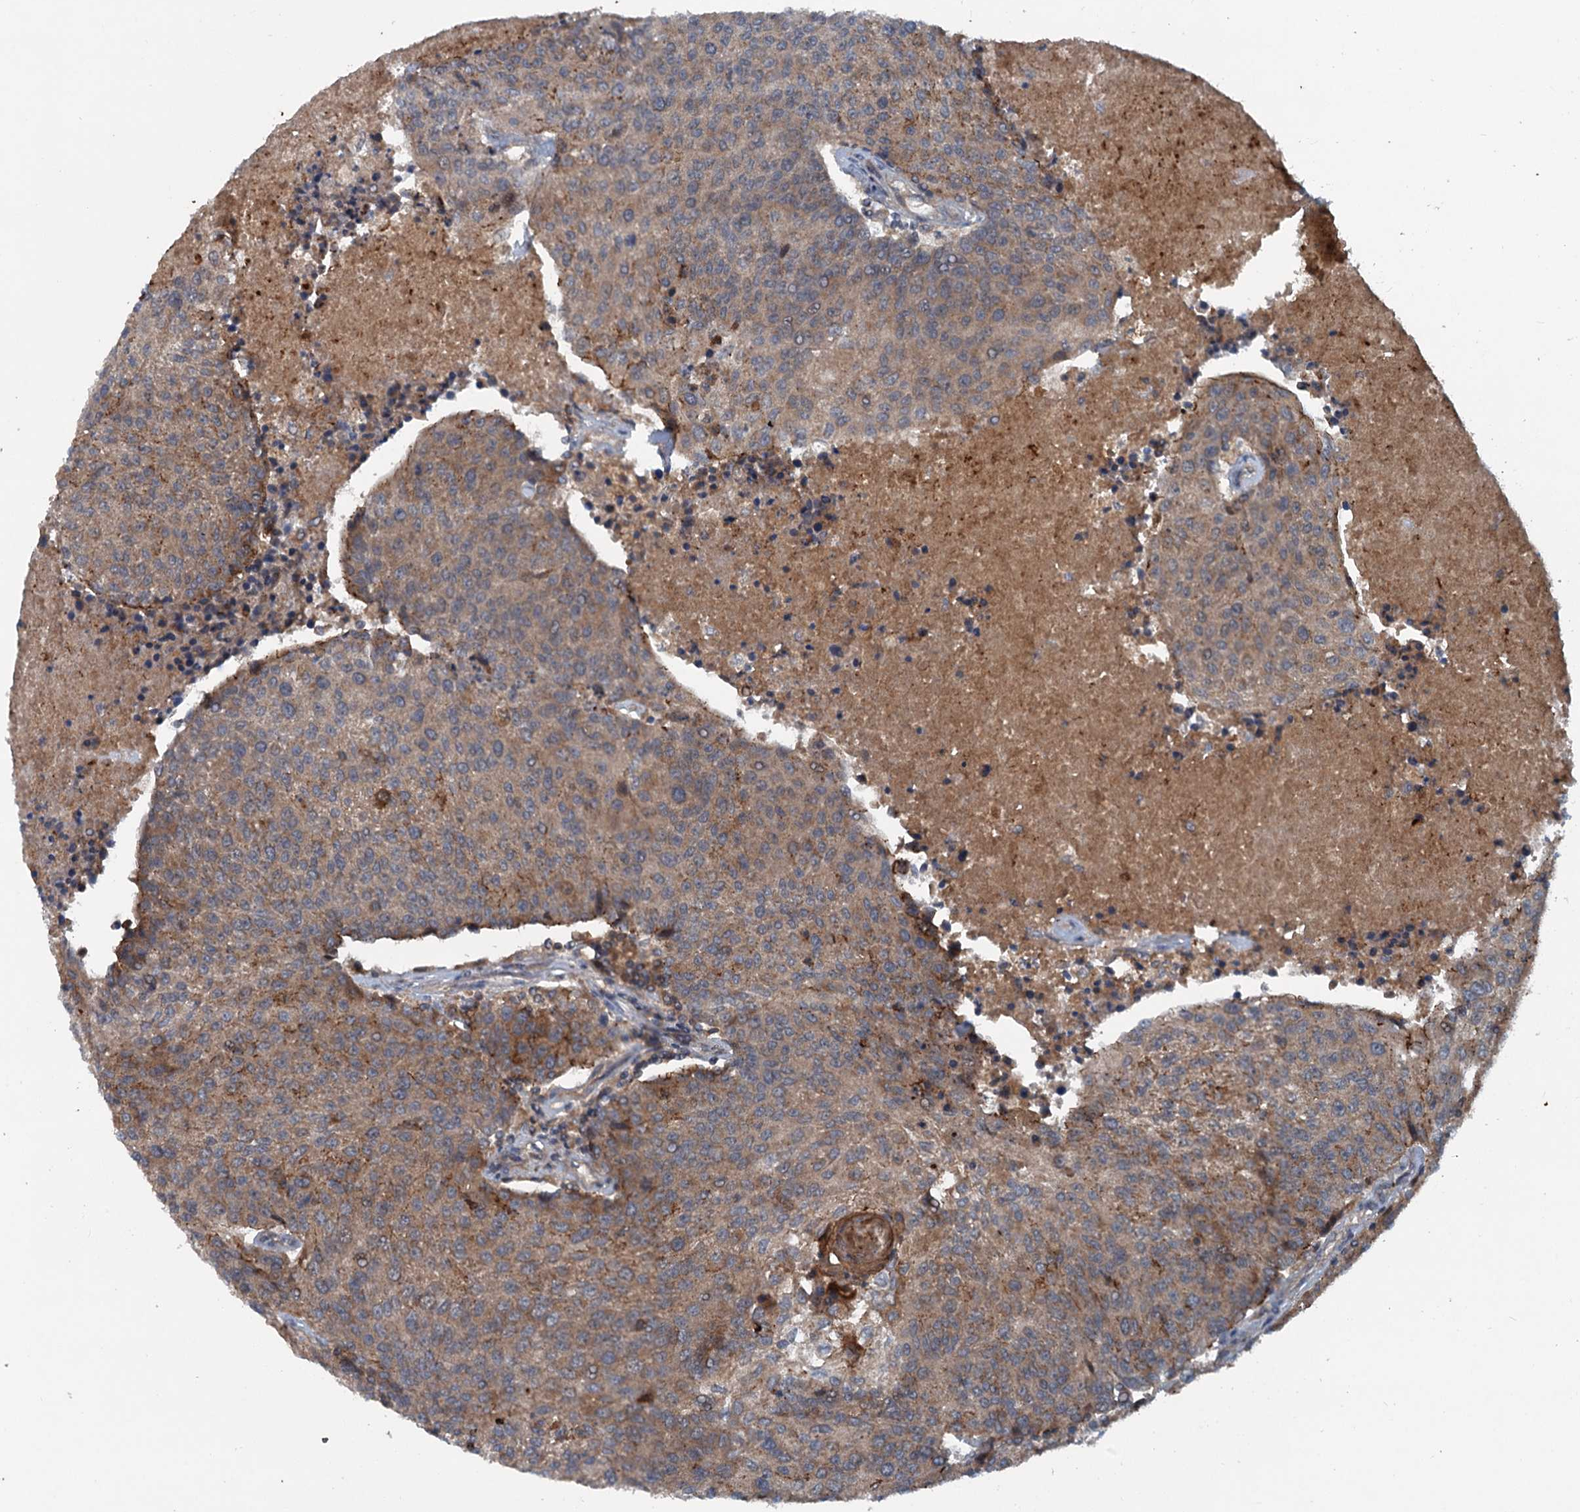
{"staining": {"intensity": "moderate", "quantity": "25%-75%", "location": "cytoplasmic/membranous"}, "tissue": "urothelial cancer", "cell_type": "Tumor cells", "image_type": "cancer", "snomed": [{"axis": "morphology", "description": "Urothelial carcinoma, High grade"}, {"axis": "topography", "description": "Urinary bladder"}], "caption": "Human urothelial carcinoma (high-grade) stained with a protein marker shows moderate staining in tumor cells.", "gene": "N4BP2L2", "patient": {"sex": "female", "age": 85}}